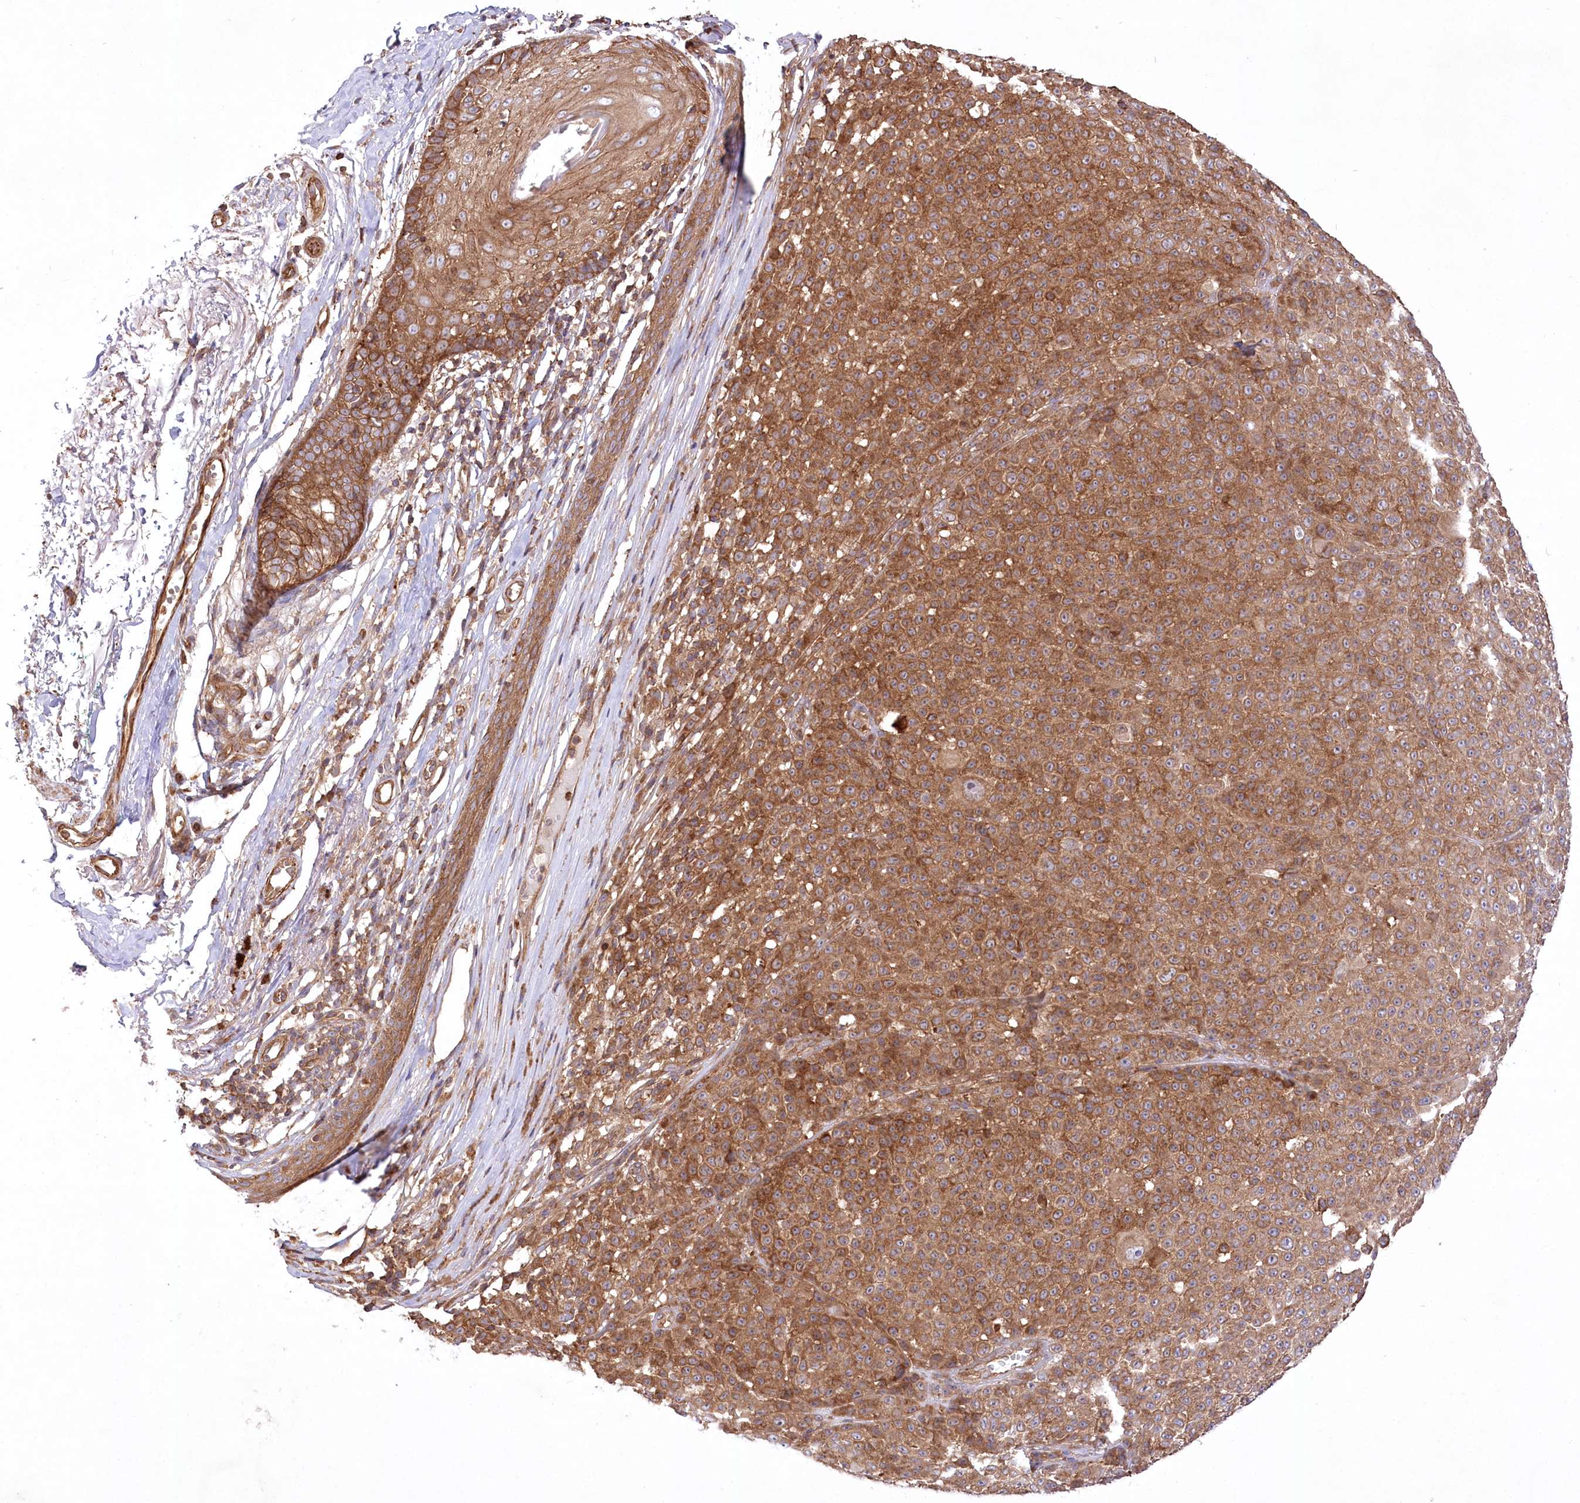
{"staining": {"intensity": "strong", "quantity": ">75%", "location": "cytoplasmic/membranous"}, "tissue": "melanoma", "cell_type": "Tumor cells", "image_type": "cancer", "snomed": [{"axis": "morphology", "description": "Malignant melanoma, NOS"}, {"axis": "topography", "description": "Skin"}], "caption": "A brown stain labels strong cytoplasmic/membranous expression of a protein in human melanoma tumor cells.", "gene": "UMPS", "patient": {"sex": "female", "age": 94}}